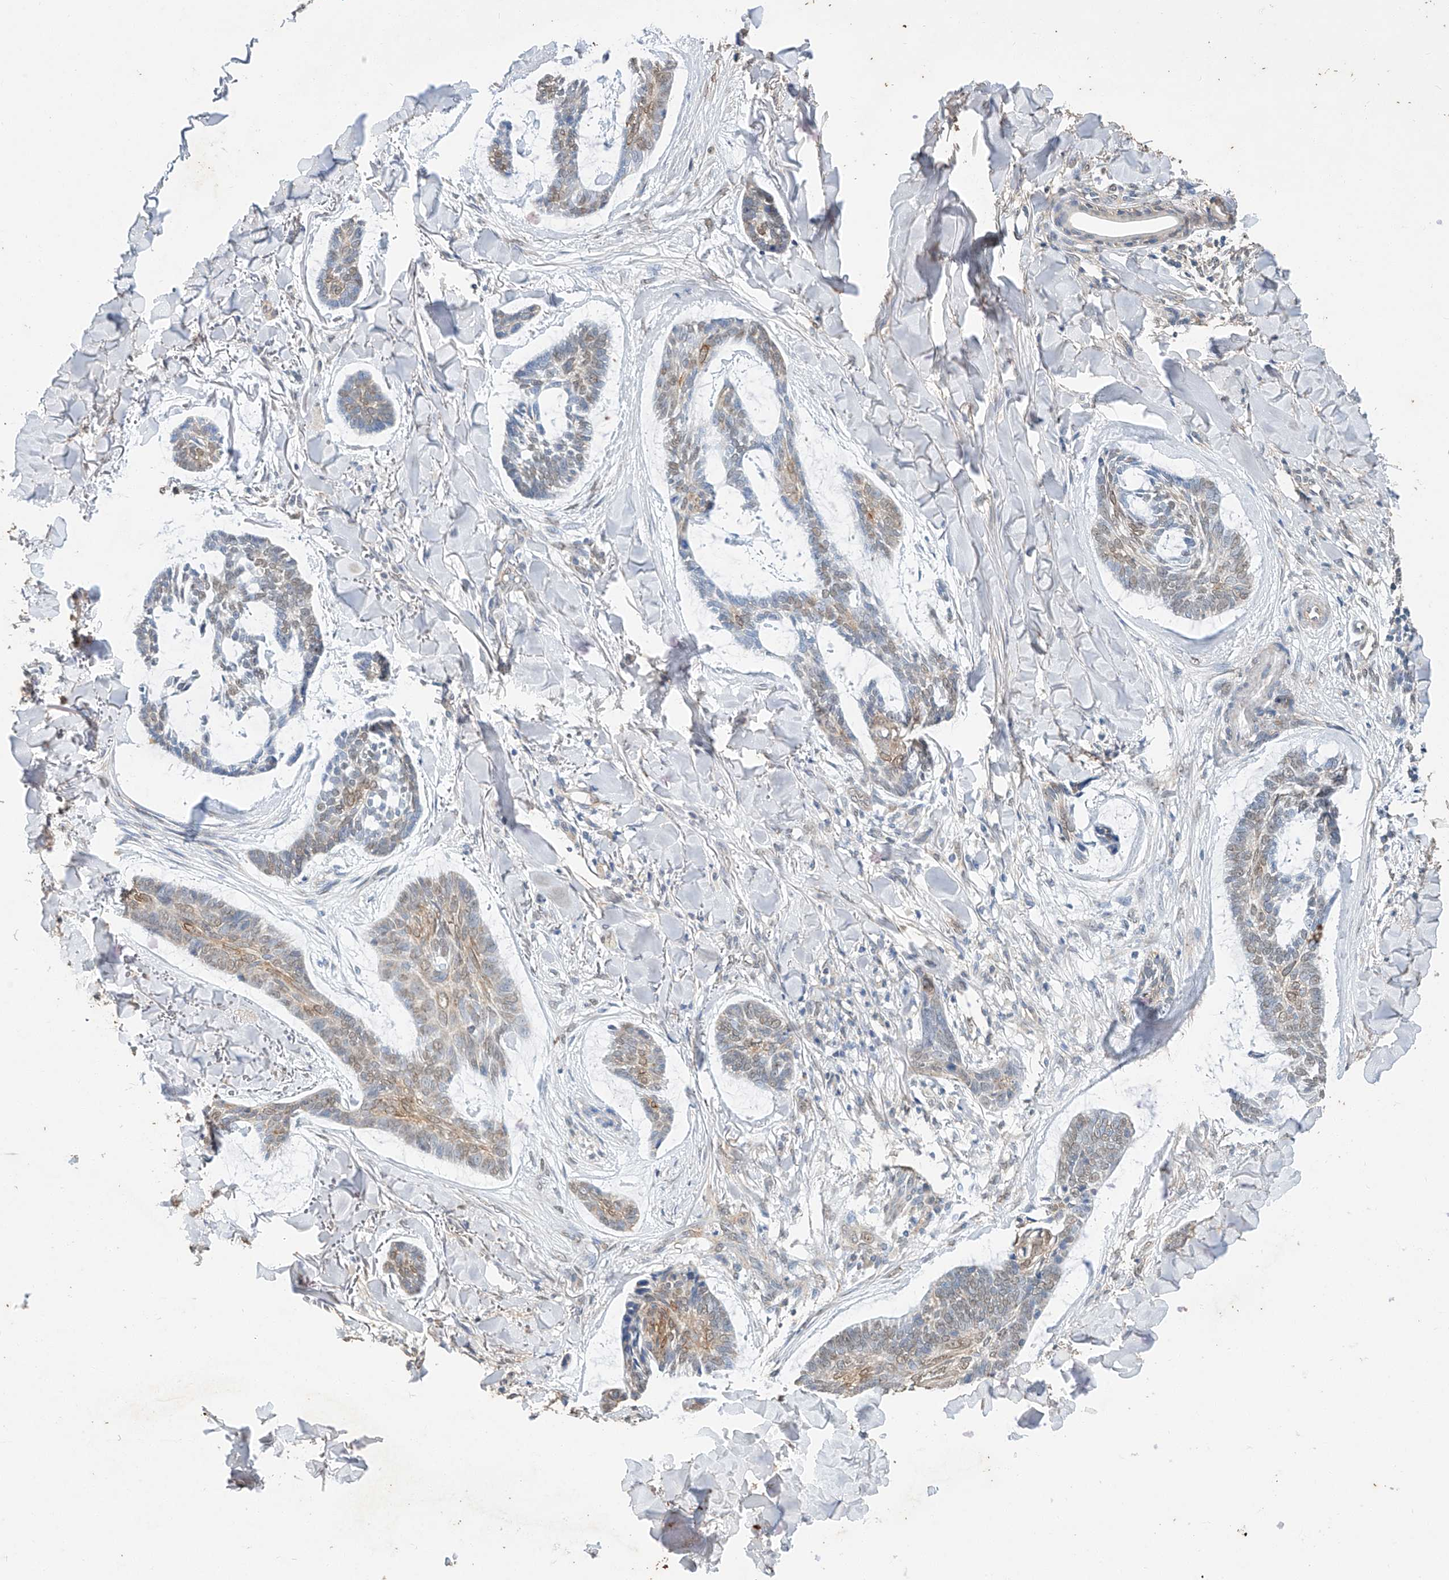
{"staining": {"intensity": "weak", "quantity": "<25%", "location": "cytoplasmic/membranous,nuclear"}, "tissue": "skin cancer", "cell_type": "Tumor cells", "image_type": "cancer", "snomed": [{"axis": "morphology", "description": "Basal cell carcinoma"}, {"axis": "topography", "description": "Skin"}], "caption": "An IHC micrograph of skin basal cell carcinoma is shown. There is no staining in tumor cells of skin basal cell carcinoma.", "gene": "CERS4", "patient": {"sex": "male", "age": 43}}